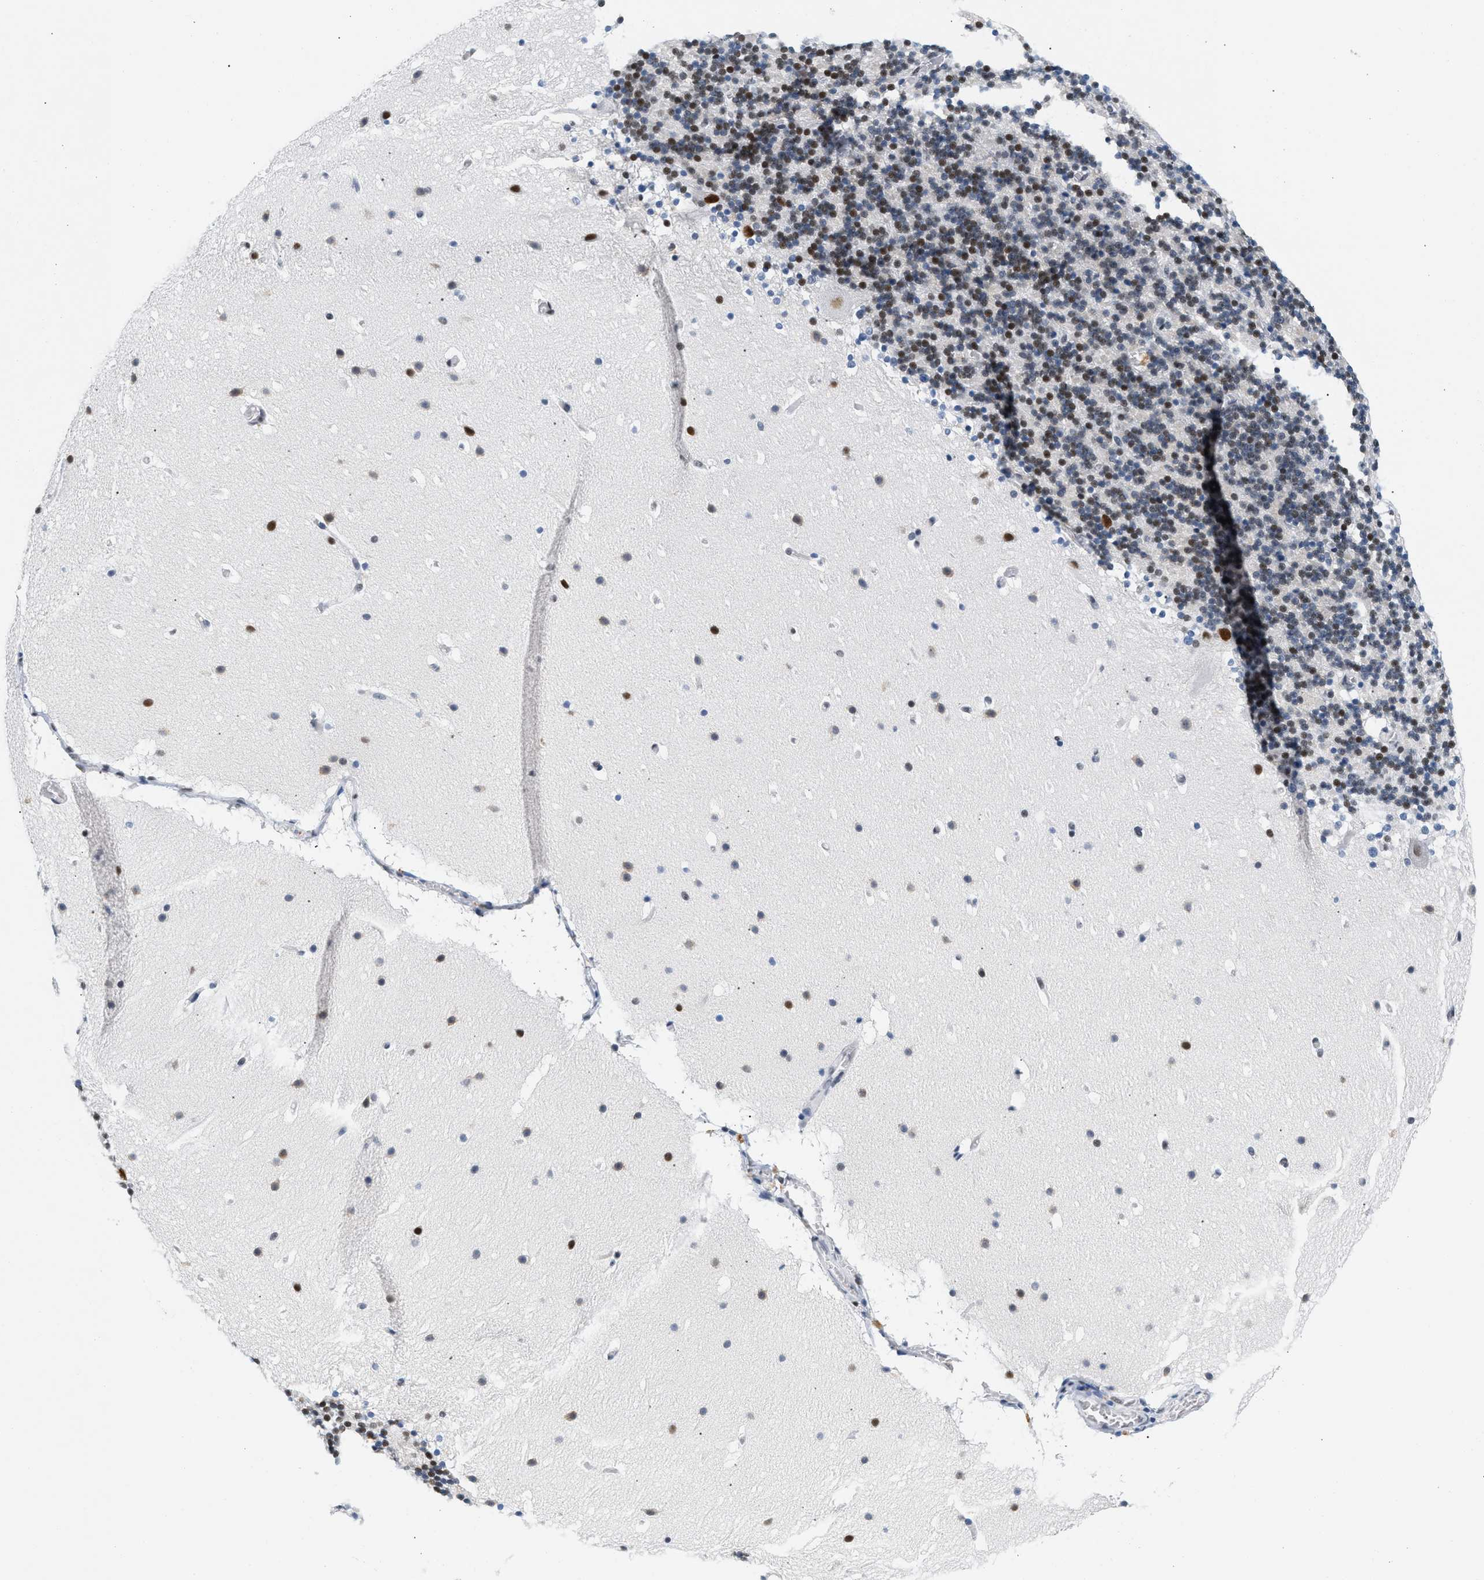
{"staining": {"intensity": "moderate", "quantity": "<25%", "location": "nuclear"}, "tissue": "cerebellum", "cell_type": "Cells in granular layer", "image_type": "normal", "snomed": [{"axis": "morphology", "description": "Normal tissue, NOS"}, {"axis": "topography", "description": "Cerebellum"}], "caption": "Protein analysis of unremarkable cerebellum displays moderate nuclear staining in about <25% of cells in granular layer. (DAB = brown stain, brightfield microscopy at high magnification).", "gene": "ATF2", "patient": {"sex": "male", "age": 45}}